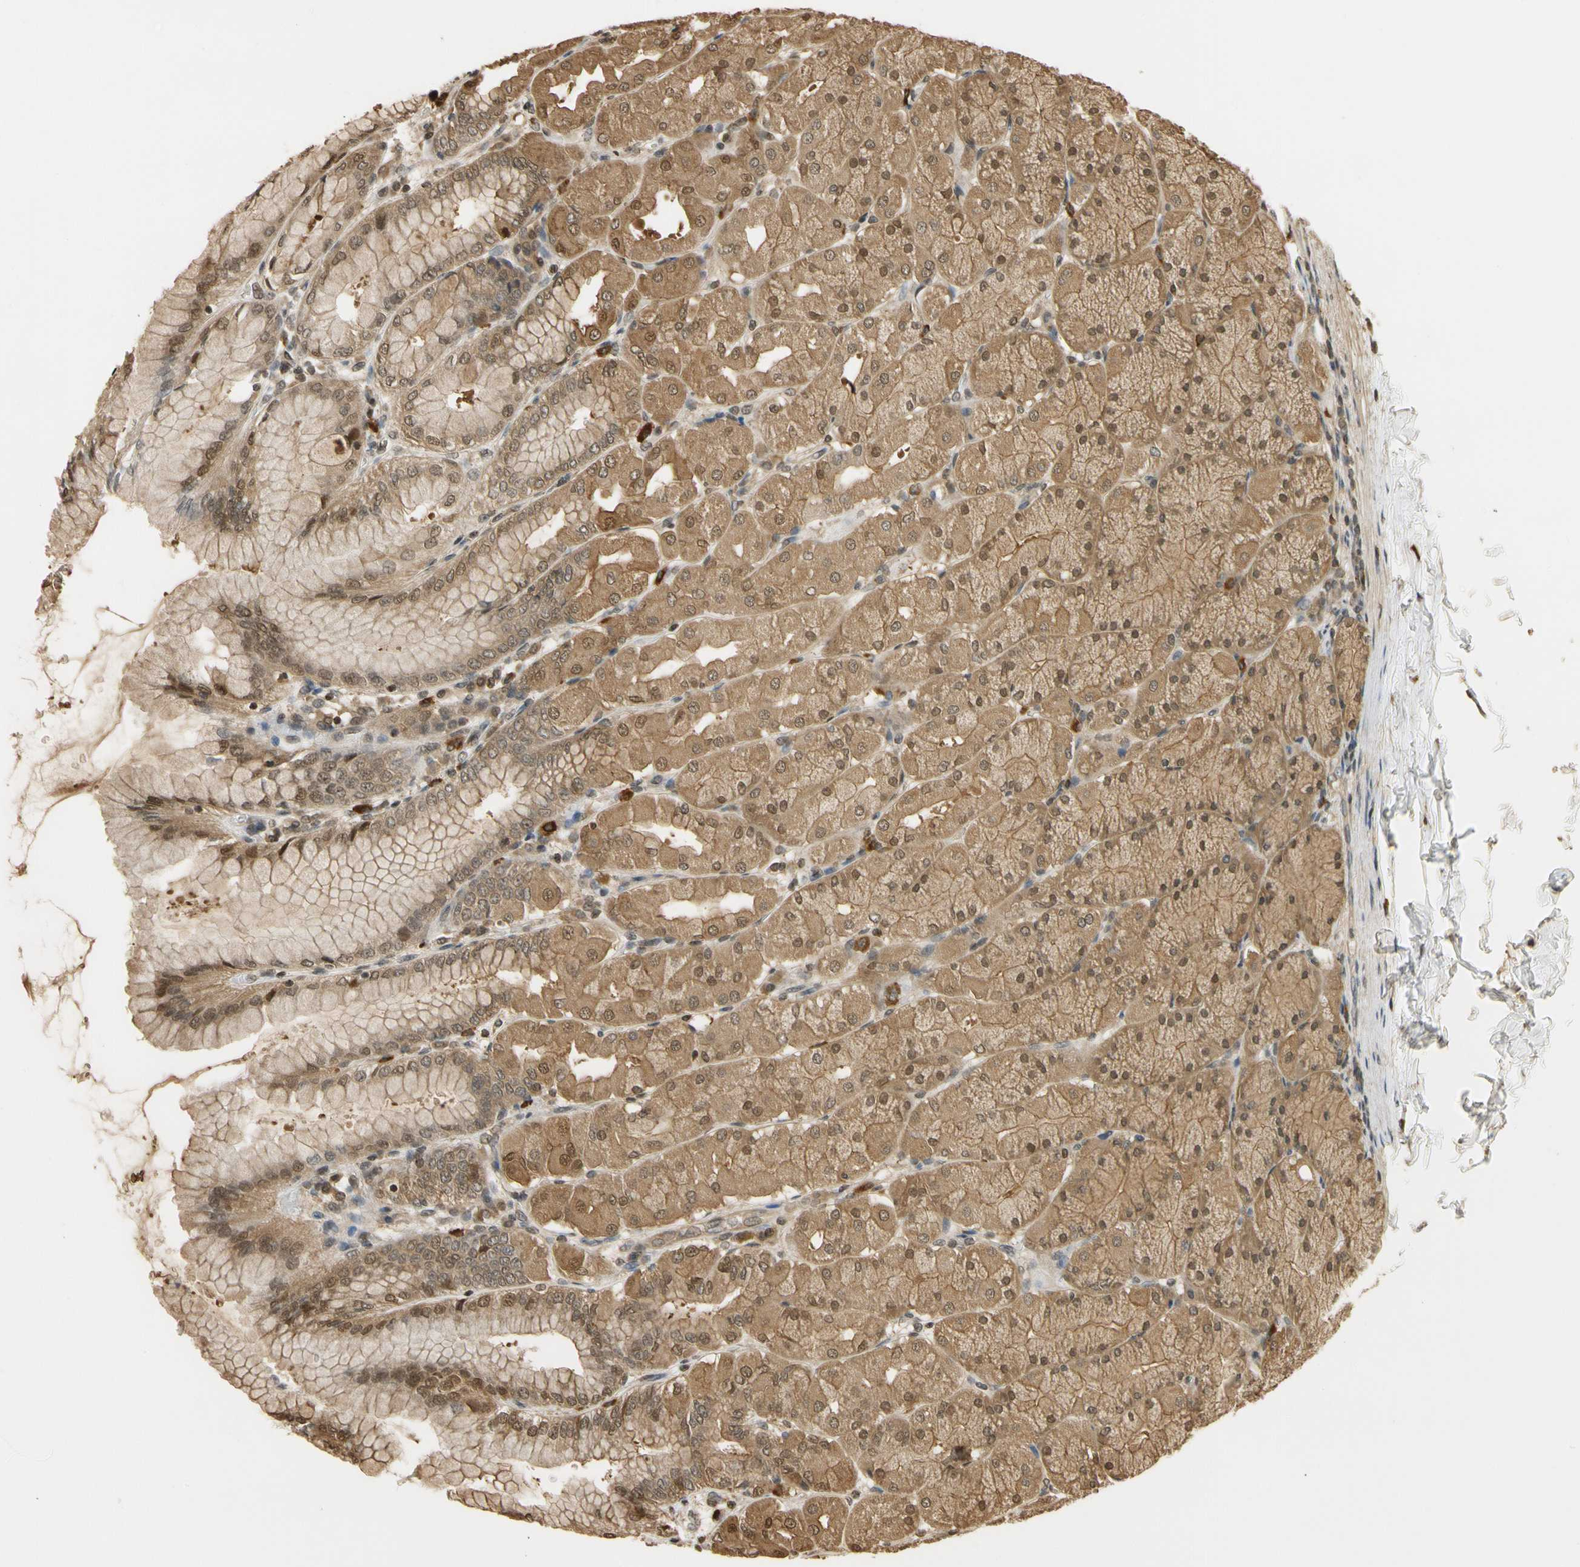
{"staining": {"intensity": "moderate", "quantity": ">75%", "location": "cytoplasmic/membranous,nuclear"}, "tissue": "stomach", "cell_type": "Glandular cells", "image_type": "normal", "snomed": [{"axis": "morphology", "description": "Normal tissue, NOS"}, {"axis": "topography", "description": "Stomach, upper"}], "caption": "A medium amount of moderate cytoplasmic/membranous,nuclear staining is identified in about >75% of glandular cells in unremarkable stomach.", "gene": "SOD1", "patient": {"sex": "female", "age": 56}}